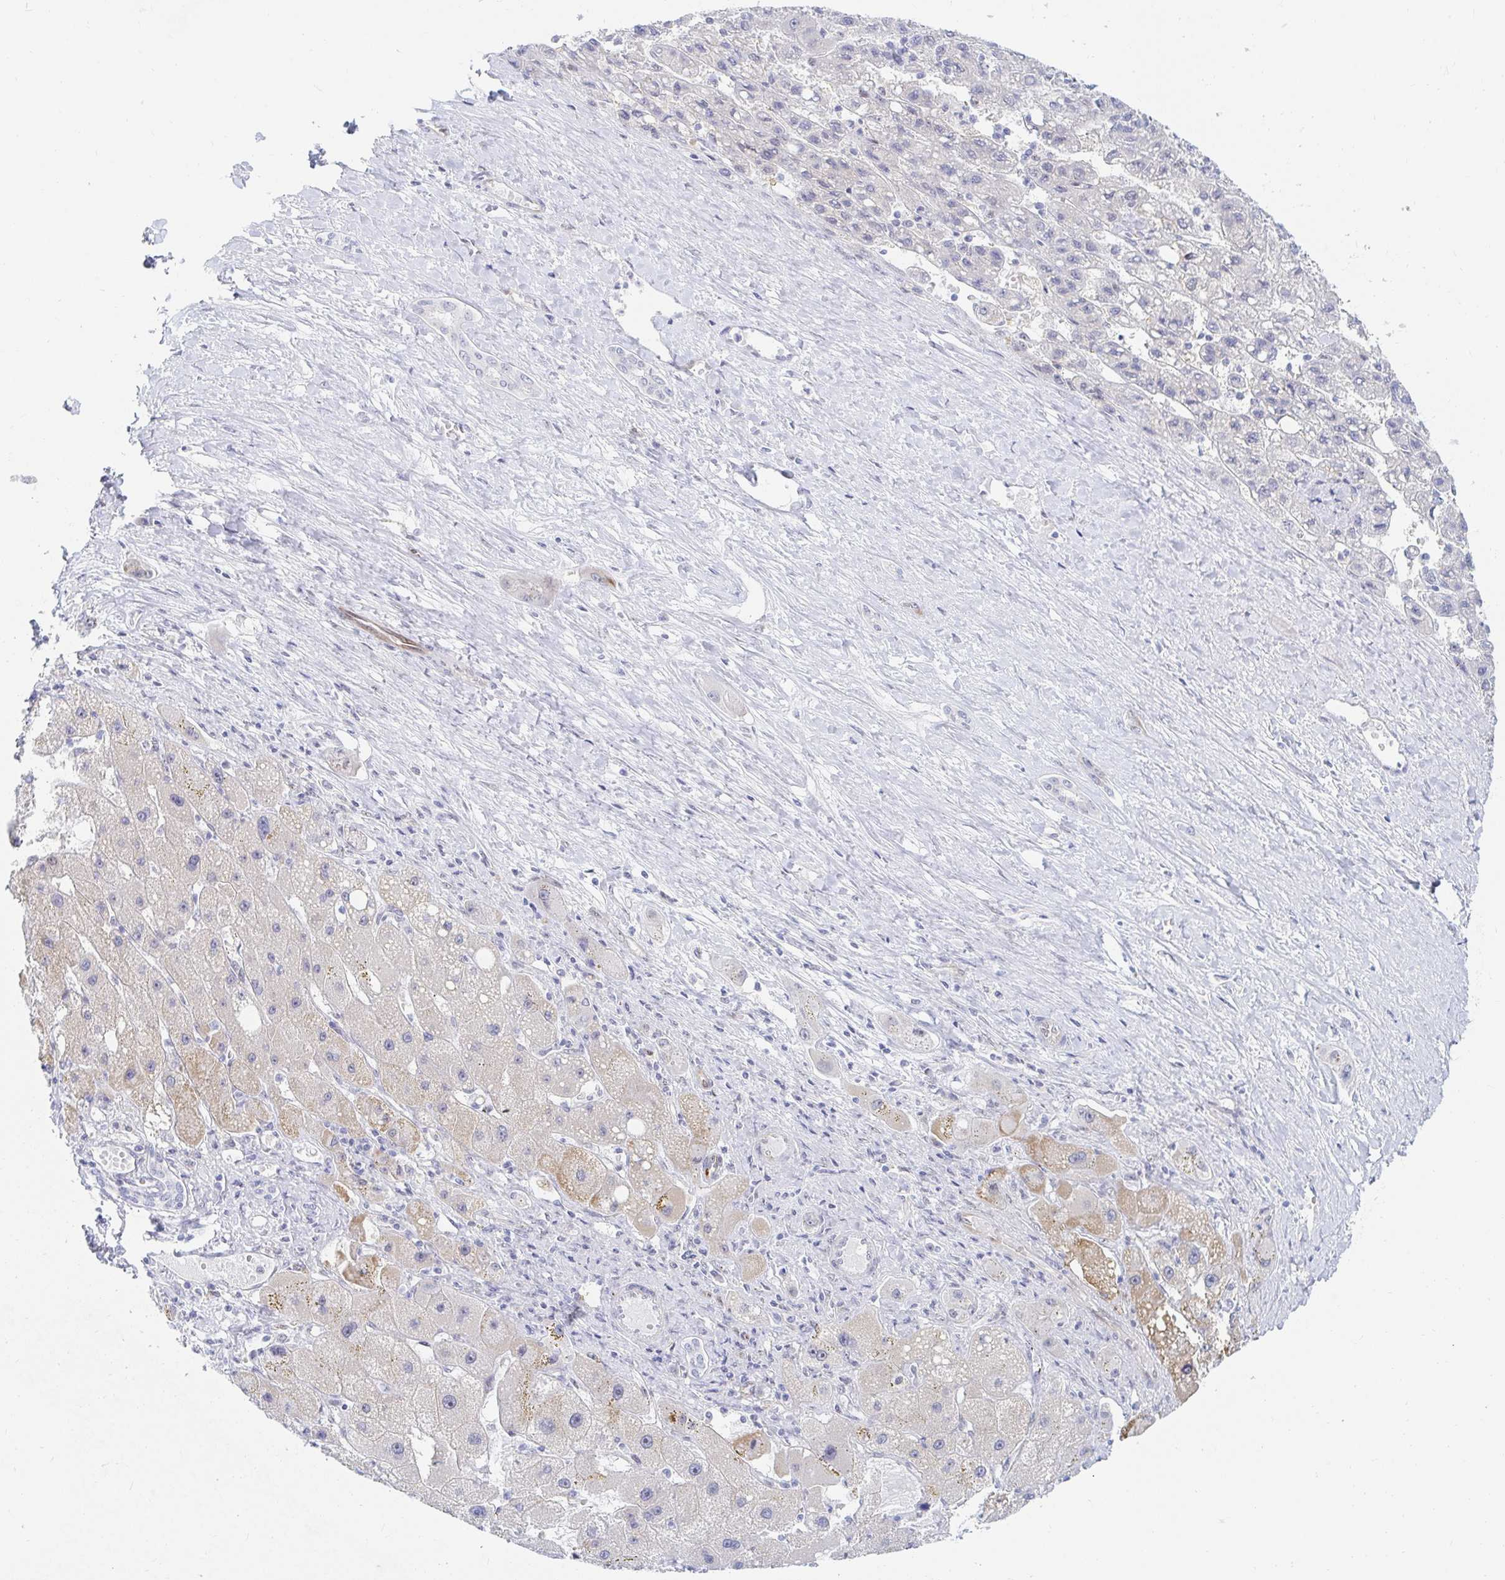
{"staining": {"intensity": "negative", "quantity": "none", "location": "none"}, "tissue": "liver cancer", "cell_type": "Tumor cells", "image_type": "cancer", "snomed": [{"axis": "morphology", "description": "Carcinoma, Hepatocellular, NOS"}, {"axis": "topography", "description": "Liver"}], "caption": "This is an immunohistochemistry micrograph of liver cancer (hepatocellular carcinoma). There is no expression in tumor cells.", "gene": "COL28A1", "patient": {"sex": "female", "age": 82}}